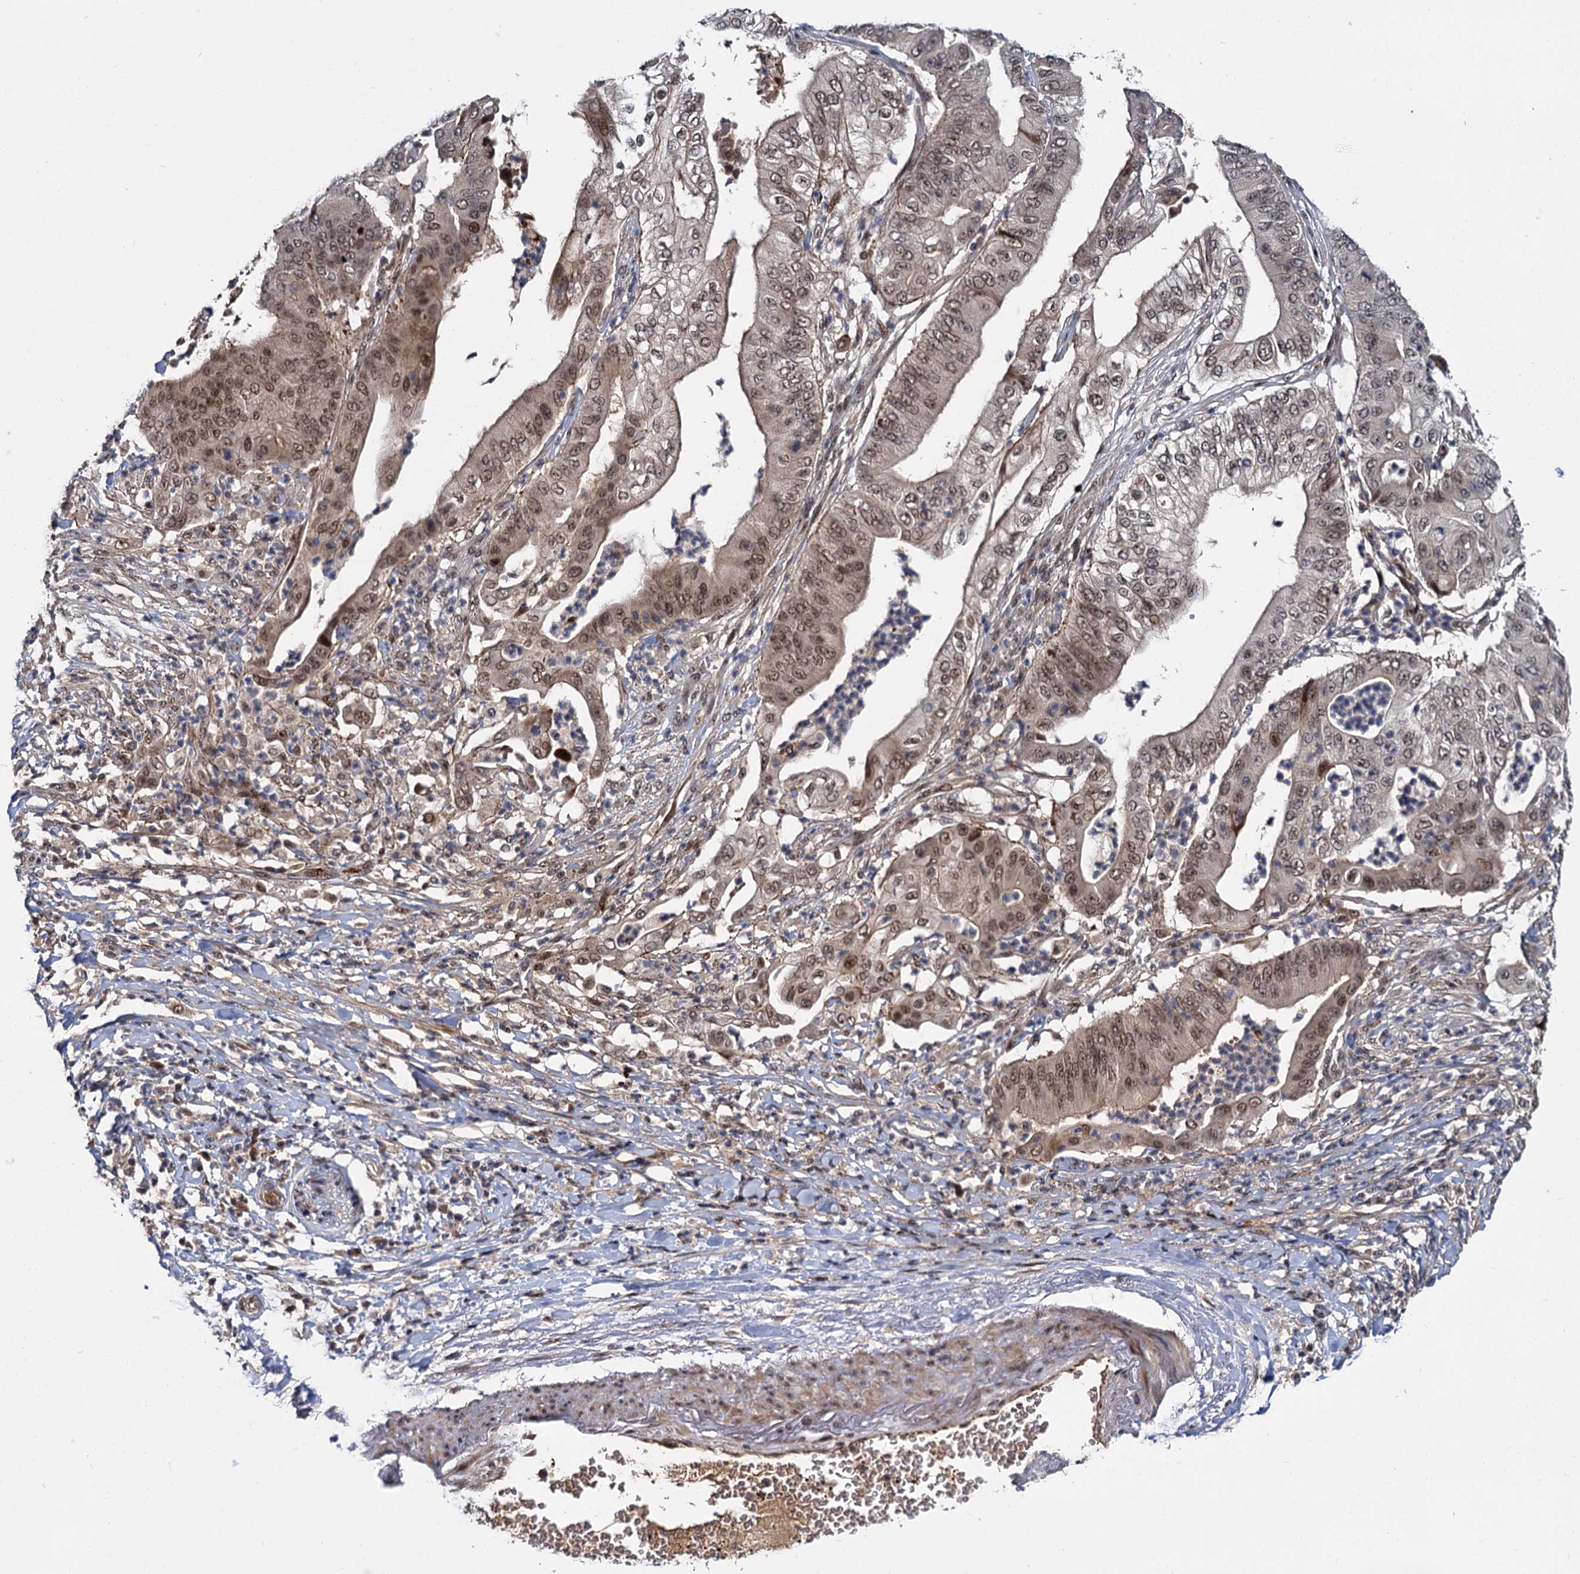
{"staining": {"intensity": "moderate", "quantity": ">75%", "location": "cytoplasmic/membranous,nuclear"}, "tissue": "pancreatic cancer", "cell_type": "Tumor cells", "image_type": "cancer", "snomed": [{"axis": "morphology", "description": "Adenocarcinoma, NOS"}, {"axis": "topography", "description": "Pancreas"}], "caption": "Pancreatic cancer (adenocarcinoma) stained with immunohistochemistry displays moderate cytoplasmic/membranous and nuclear staining in about >75% of tumor cells.", "gene": "MBD6", "patient": {"sex": "female", "age": 77}}